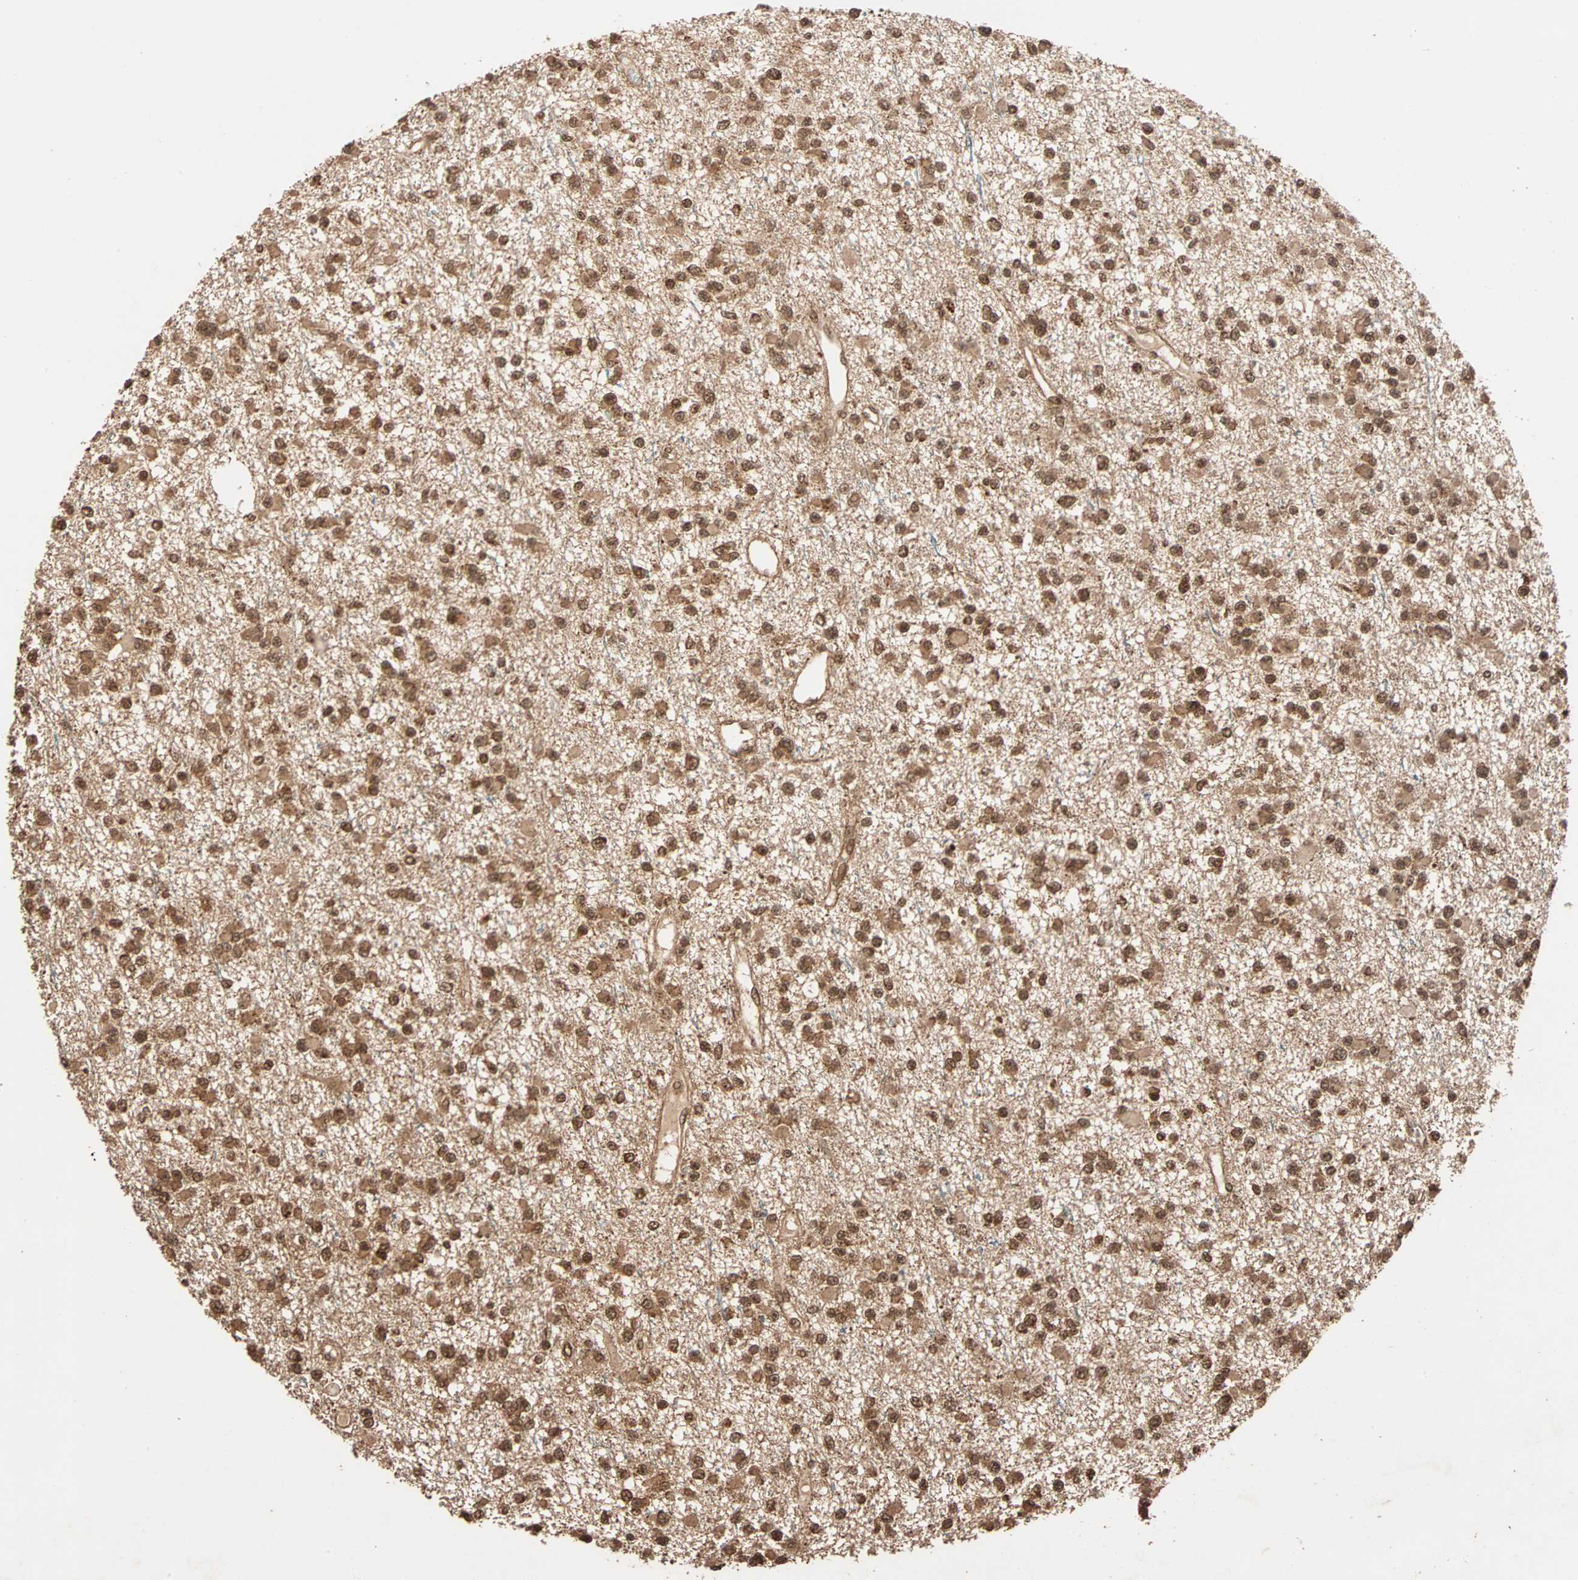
{"staining": {"intensity": "moderate", "quantity": ">75%", "location": "nuclear"}, "tissue": "glioma", "cell_type": "Tumor cells", "image_type": "cancer", "snomed": [{"axis": "morphology", "description": "Glioma, malignant, Low grade"}, {"axis": "topography", "description": "Brain"}], "caption": "Moderate nuclear protein staining is seen in approximately >75% of tumor cells in glioma. Nuclei are stained in blue.", "gene": "ALKBH5", "patient": {"sex": "female", "age": 22}}